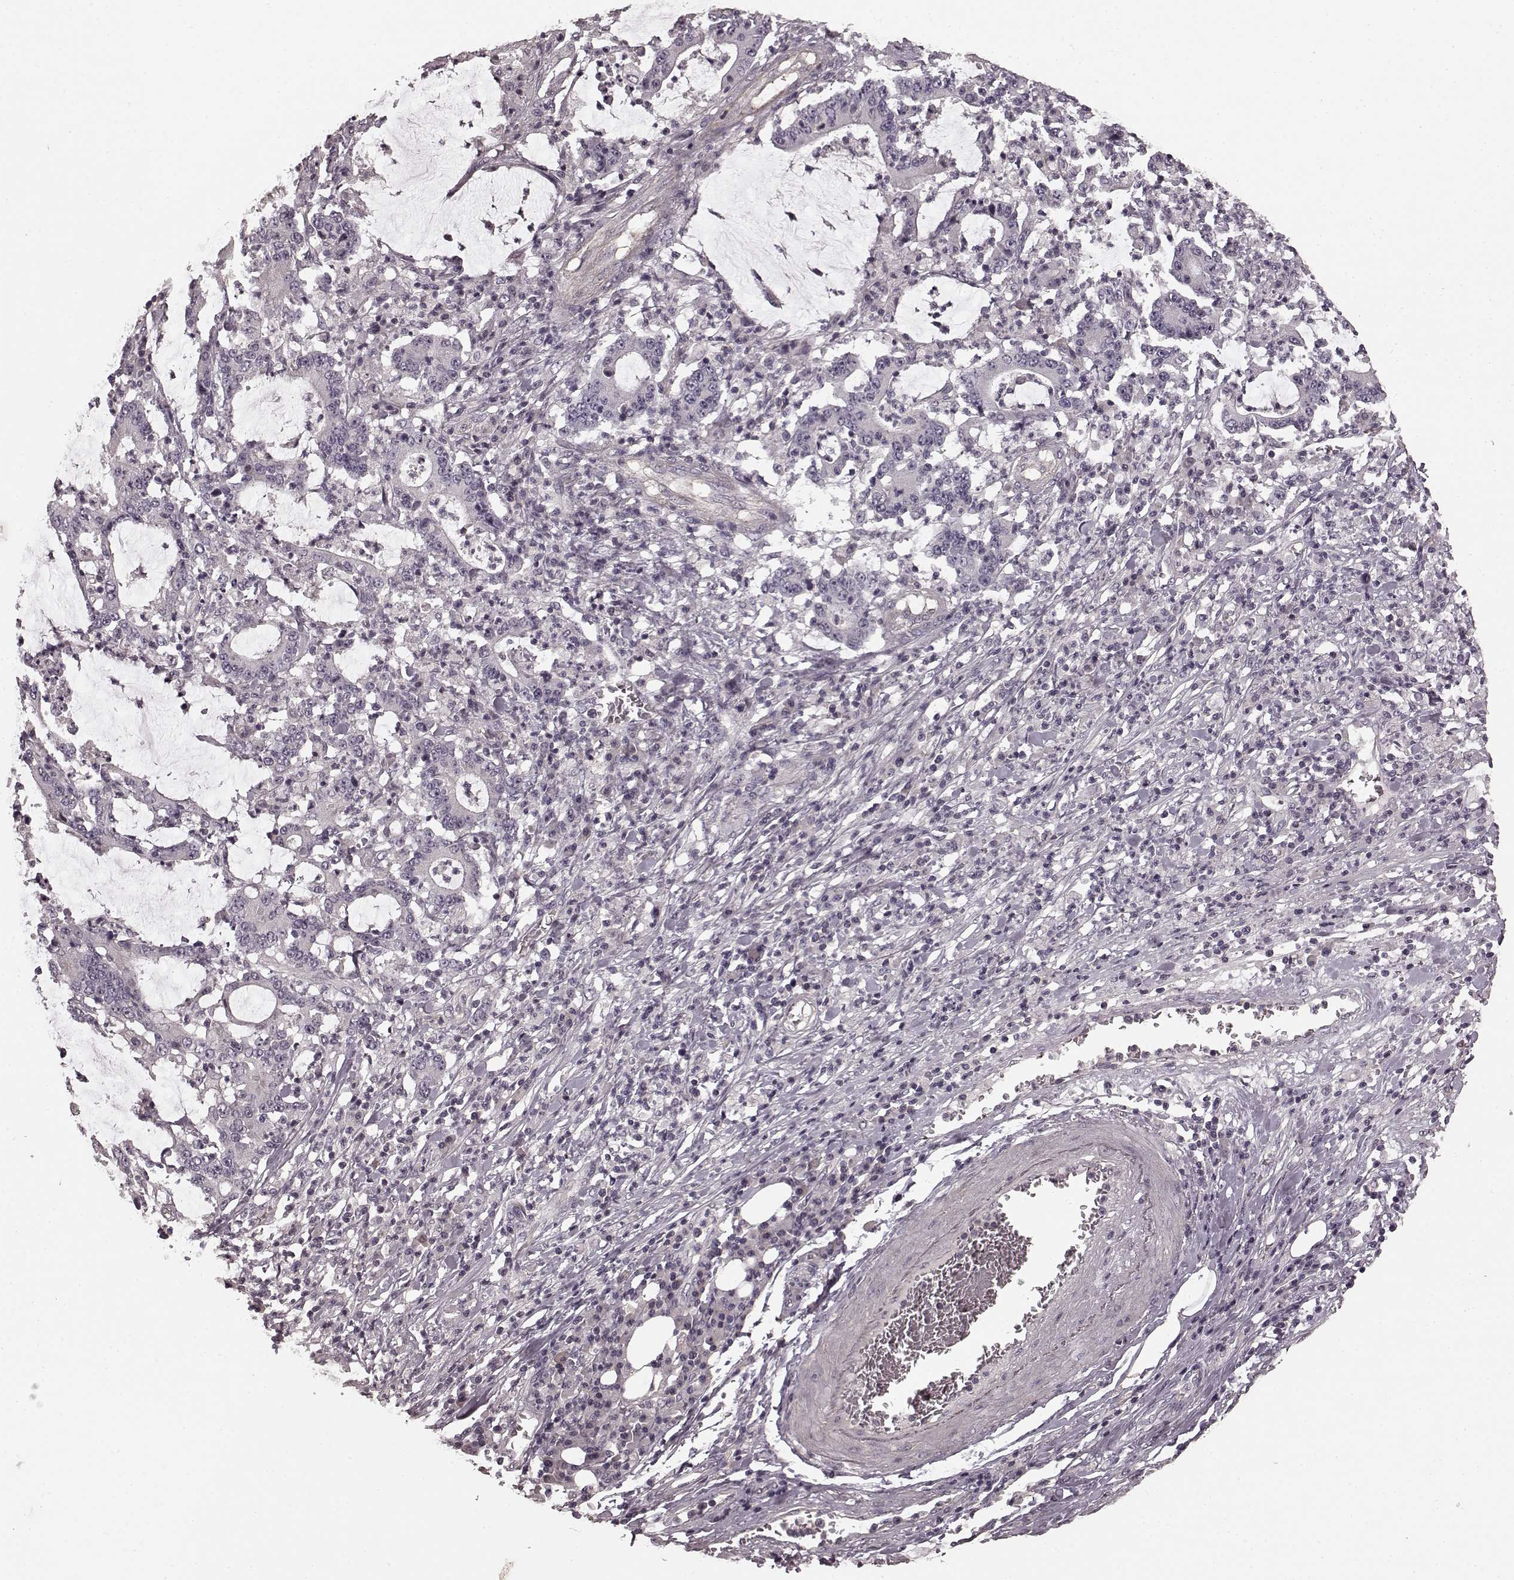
{"staining": {"intensity": "negative", "quantity": "none", "location": "none"}, "tissue": "stomach cancer", "cell_type": "Tumor cells", "image_type": "cancer", "snomed": [{"axis": "morphology", "description": "Adenocarcinoma, NOS"}, {"axis": "topography", "description": "Stomach, upper"}], "caption": "This is a histopathology image of immunohistochemistry (IHC) staining of stomach cancer, which shows no positivity in tumor cells. (DAB IHC with hematoxylin counter stain).", "gene": "PRKCE", "patient": {"sex": "male", "age": 68}}